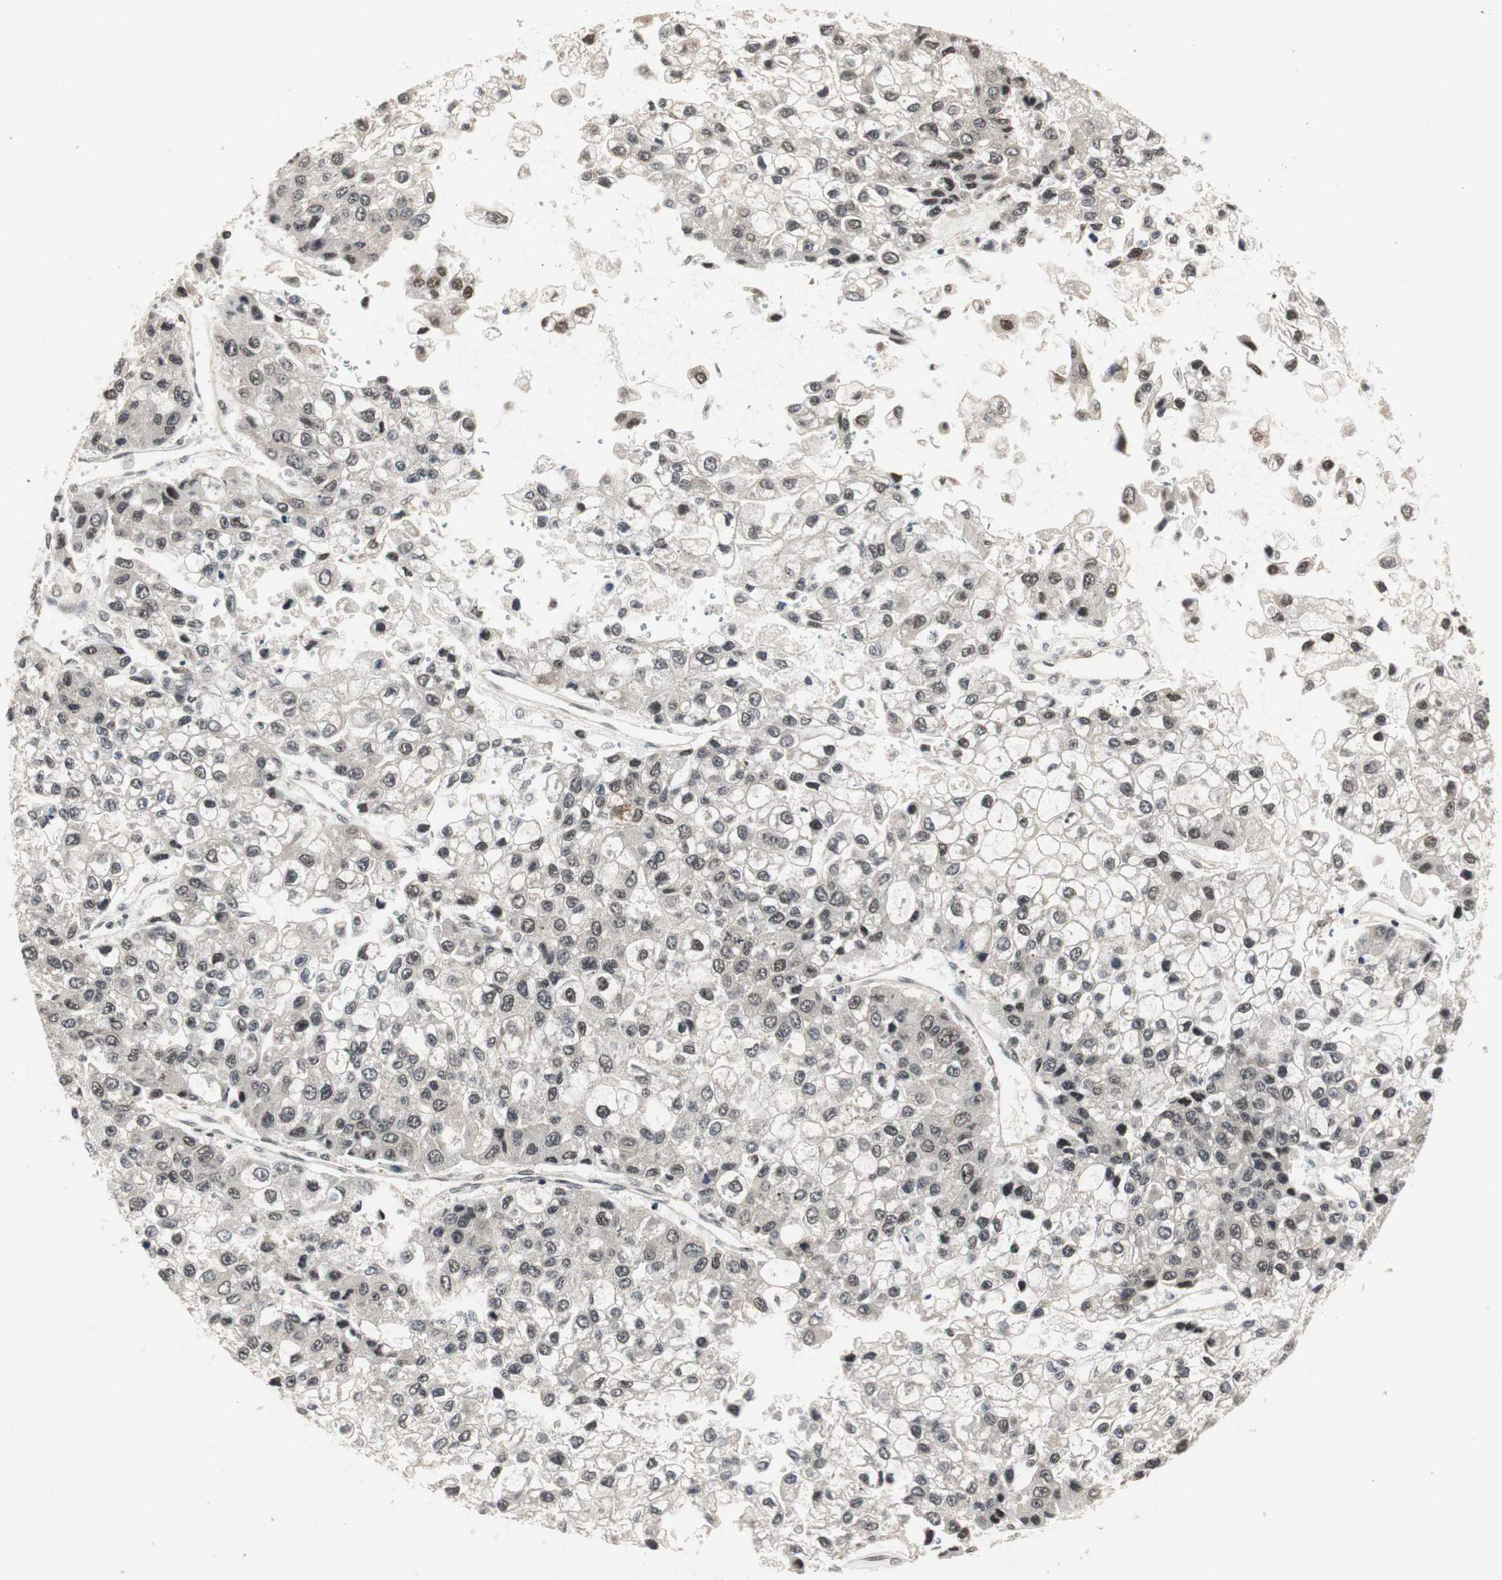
{"staining": {"intensity": "weak", "quantity": "<25%", "location": "nuclear"}, "tissue": "liver cancer", "cell_type": "Tumor cells", "image_type": "cancer", "snomed": [{"axis": "morphology", "description": "Carcinoma, Hepatocellular, NOS"}, {"axis": "topography", "description": "Liver"}], "caption": "Protein analysis of liver cancer demonstrates no significant expression in tumor cells.", "gene": "CSNK2B", "patient": {"sex": "female", "age": 66}}